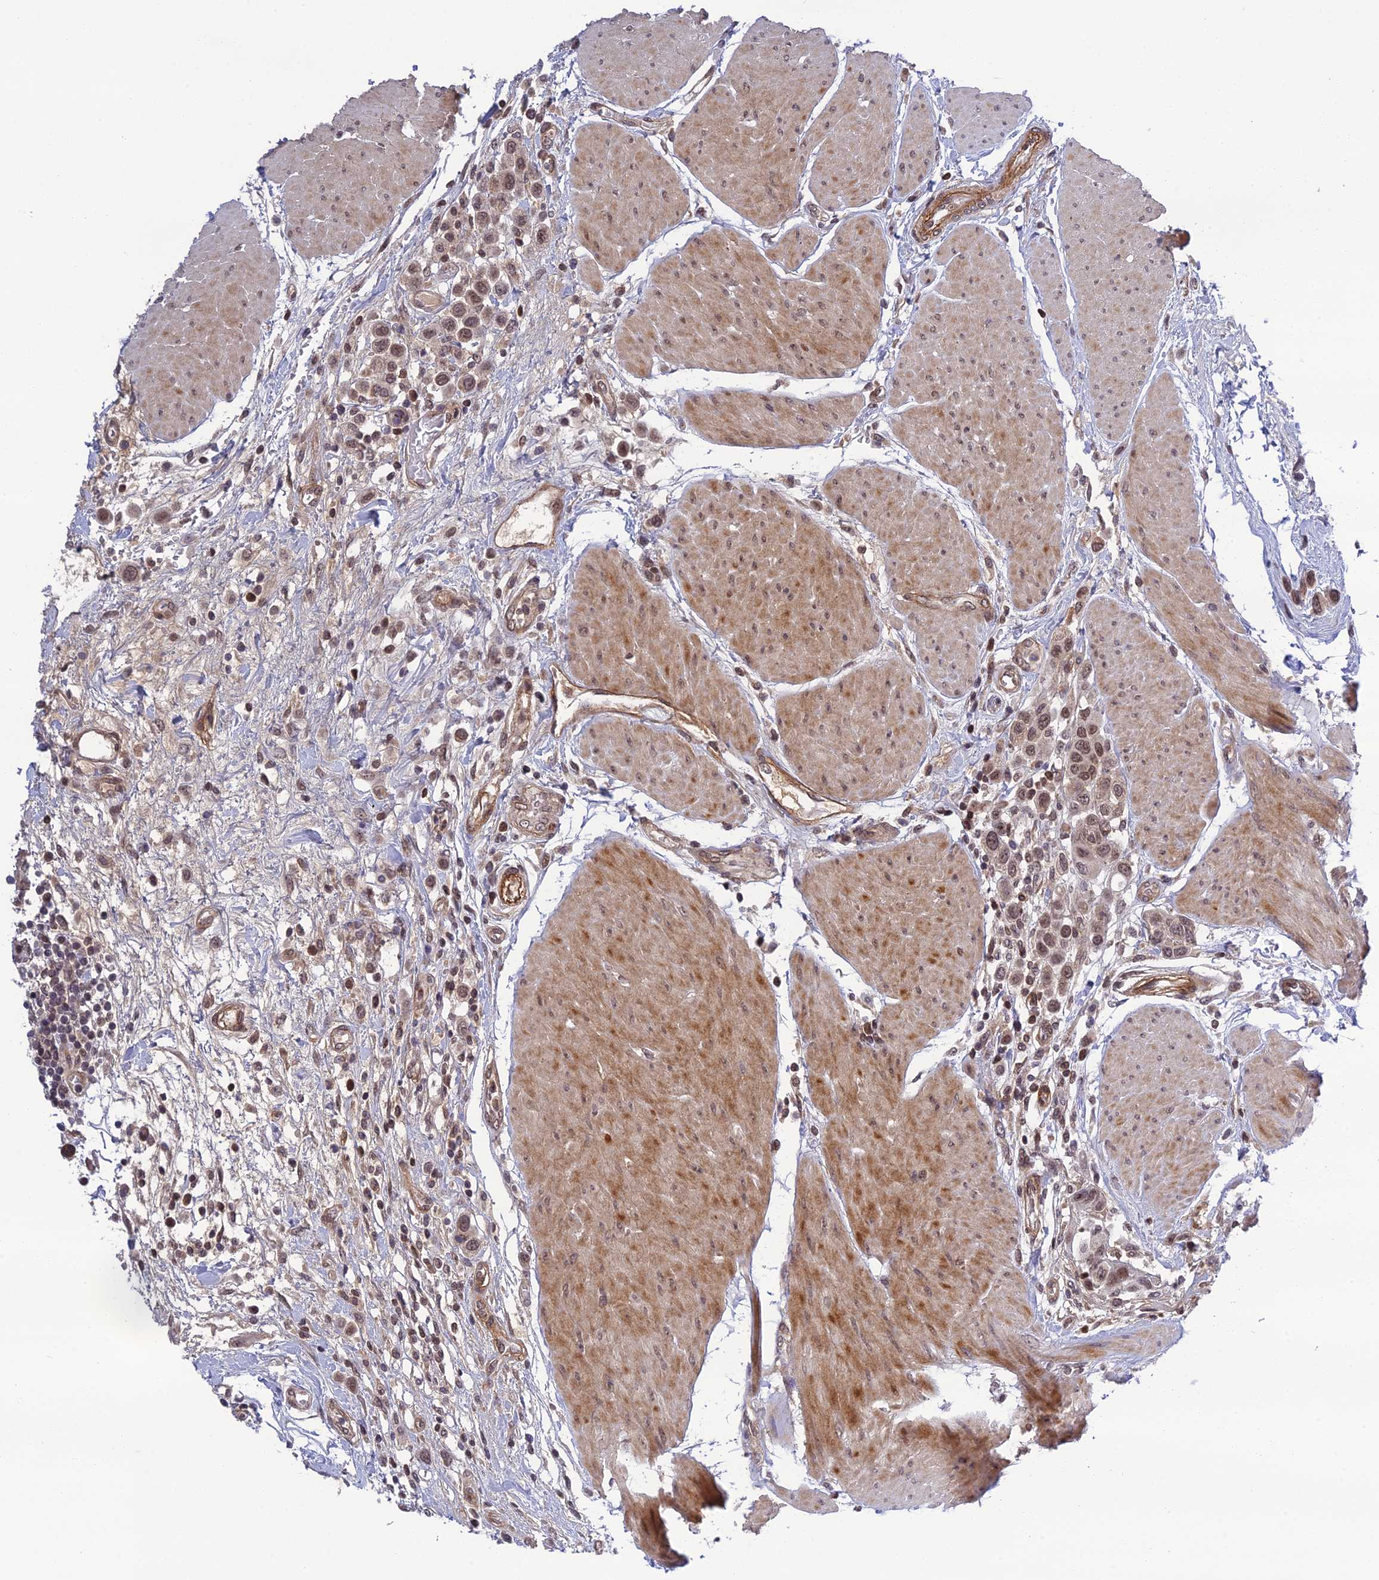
{"staining": {"intensity": "moderate", "quantity": ">75%", "location": "nuclear"}, "tissue": "urothelial cancer", "cell_type": "Tumor cells", "image_type": "cancer", "snomed": [{"axis": "morphology", "description": "Urothelial carcinoma, High grade"}, {"axis": "topography", "description": "Urinary bladder"}], "caption": "Immunohistochemical staining of human urothelial cancer shows moderate nuclear protein expression in about >75% of tumor cells.", "gene": "REXO1", "patient": {"sex": "male", "age": 50}}